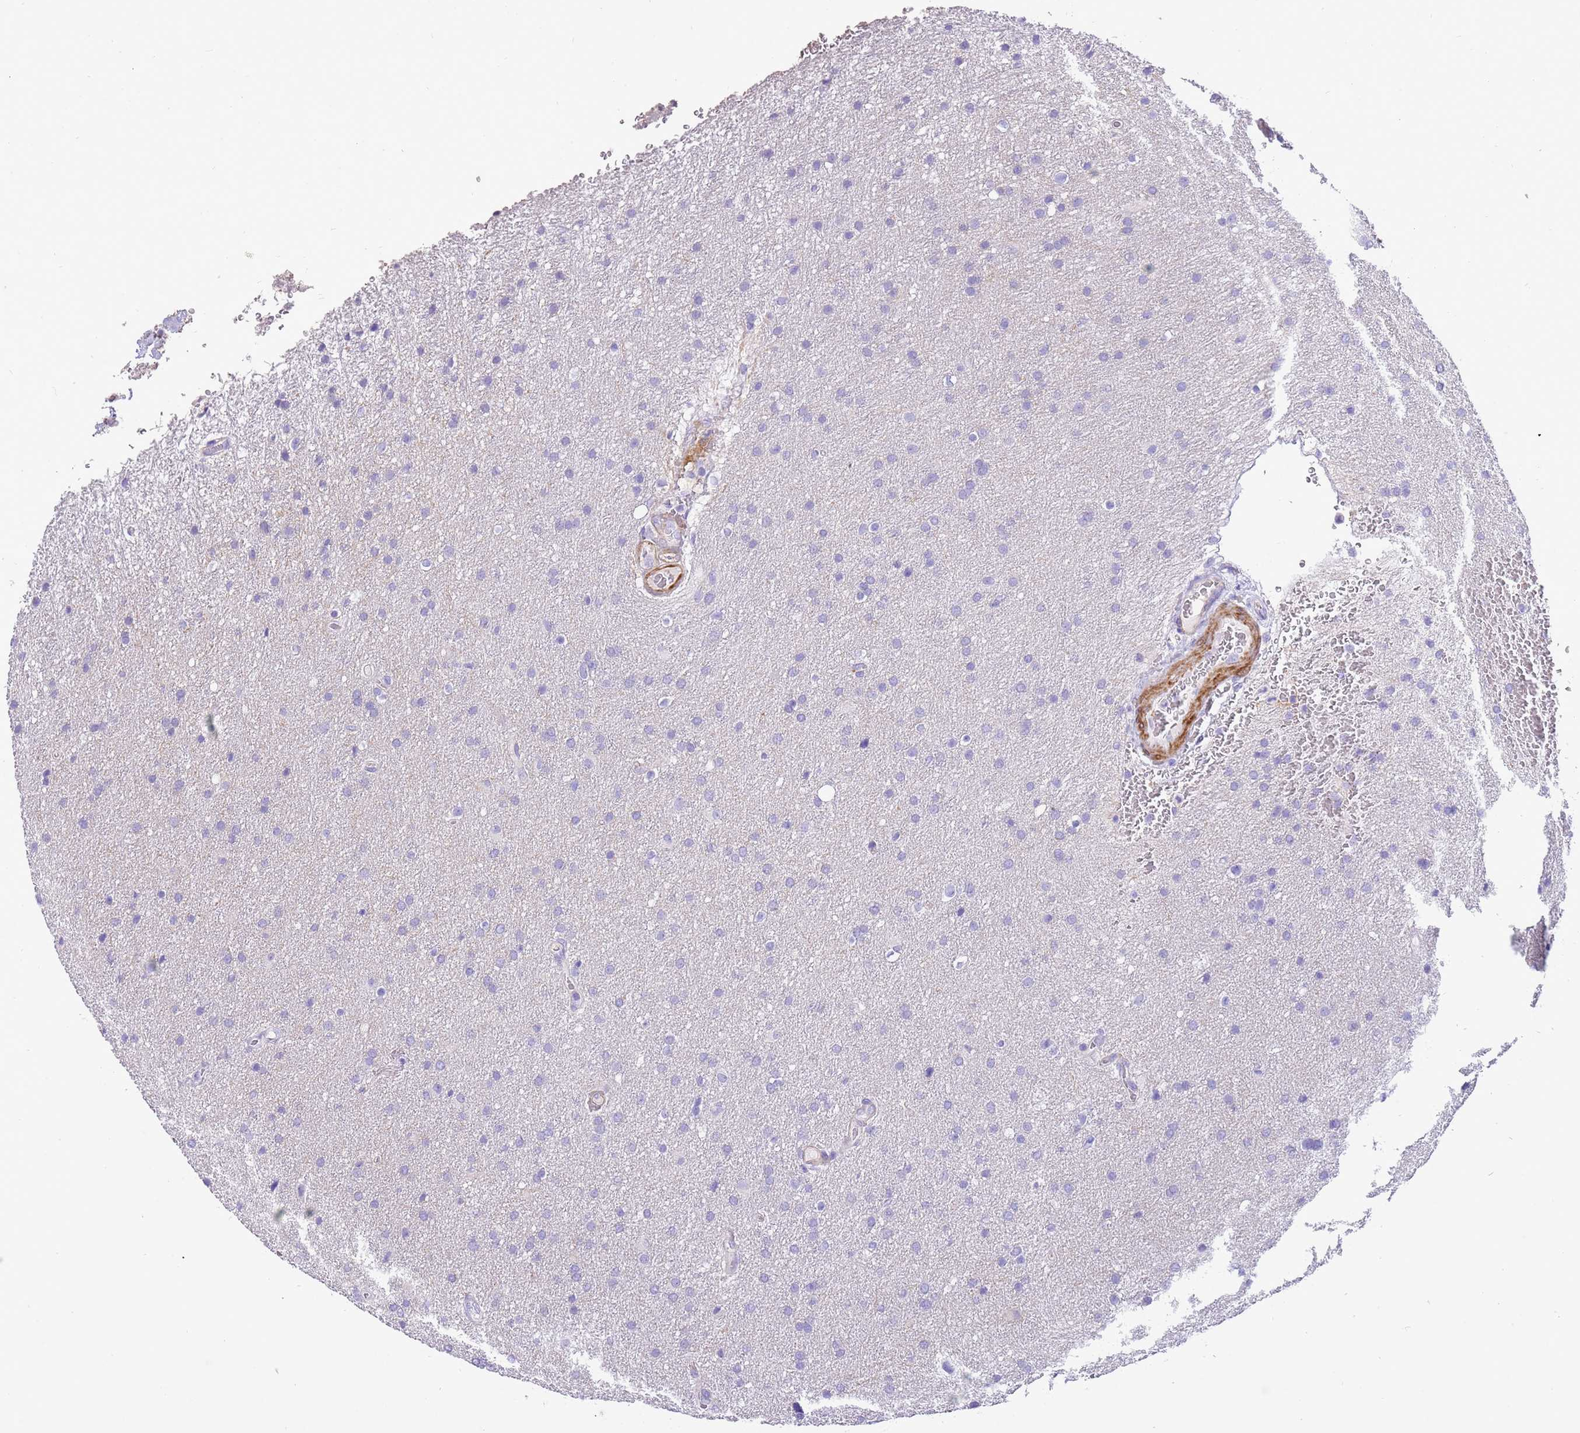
{"staining": {"intensity": "negative", "quantity": "none", "location": "none"}, "tissue": "glioma", "cell_type": "Tumor cells", "image_type": "cancer", "snomed": [{"axis": "morphology", "description": "Glioma, malignant, Low grade"}, {"axis": "topography", "description": "Brain"}], "caption": "DAB (3,3'-diaminobenzidine) immunohistochemical staining of human glioma exhibits no significant expression in tumor cells.", "gene": "KBTBD3", "patient": {"sex": "female", "age": 32}}